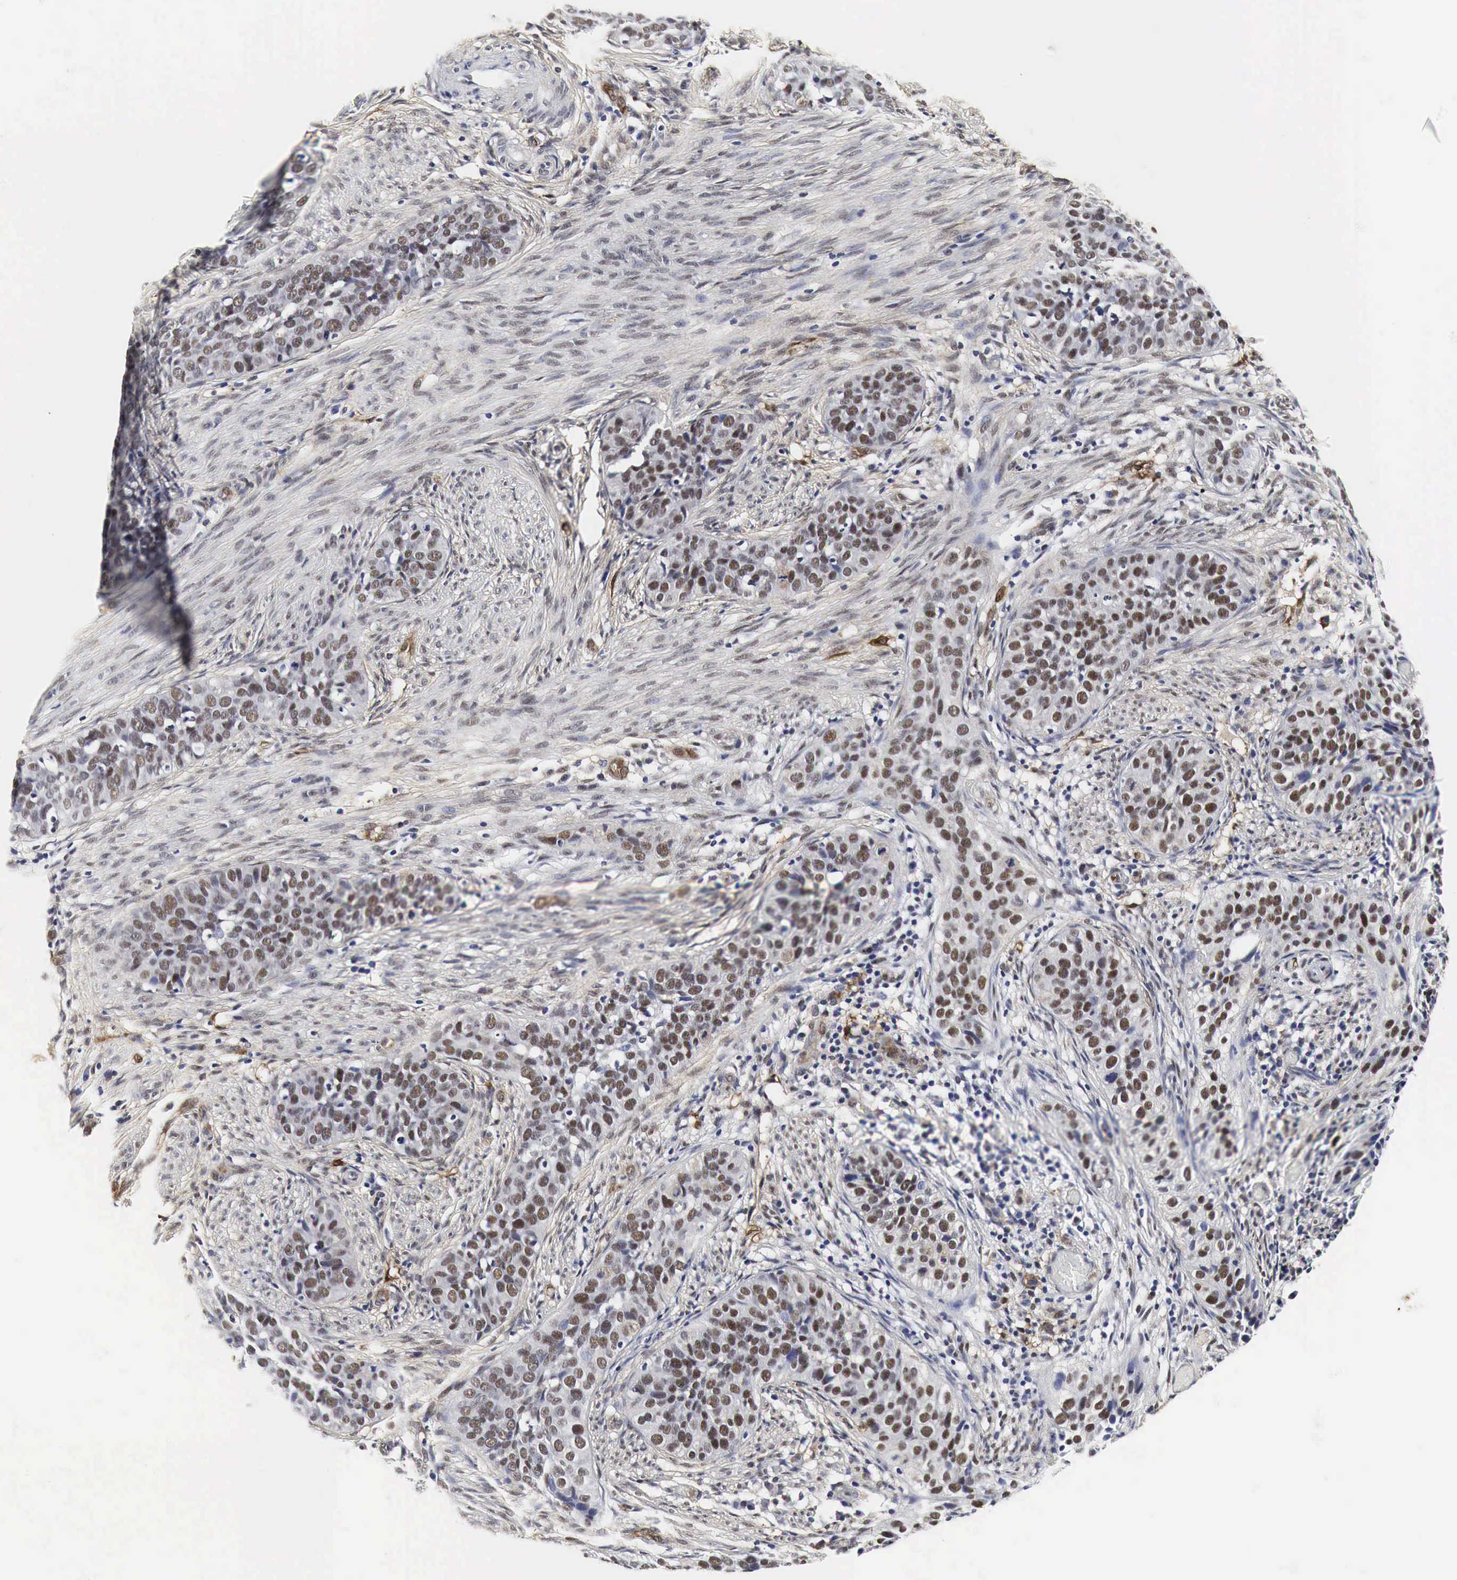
{"staining": {"intensity": "moderate", "quantity": "25%-75%", "location": "nuclear"}, "tissue": "cervical cancer", "cell_type": "Tumor cells", "image_type": "cancer", "snomed": [{"axis": "morphology", "description": "Squamous cell carcinoma, NOS"}, {"axis": "topography", "description": "Cervix"}], "caption": "An immunohistochemistry (IHC) image of neoplastic tissue is shown. Protein staining in brown highlights moderate nuclear positivity in squamous cell carcinoma (cervical) within tumor cells.", "gene": "SPIN1", "patient": {"sex": "female", "age": 31}}